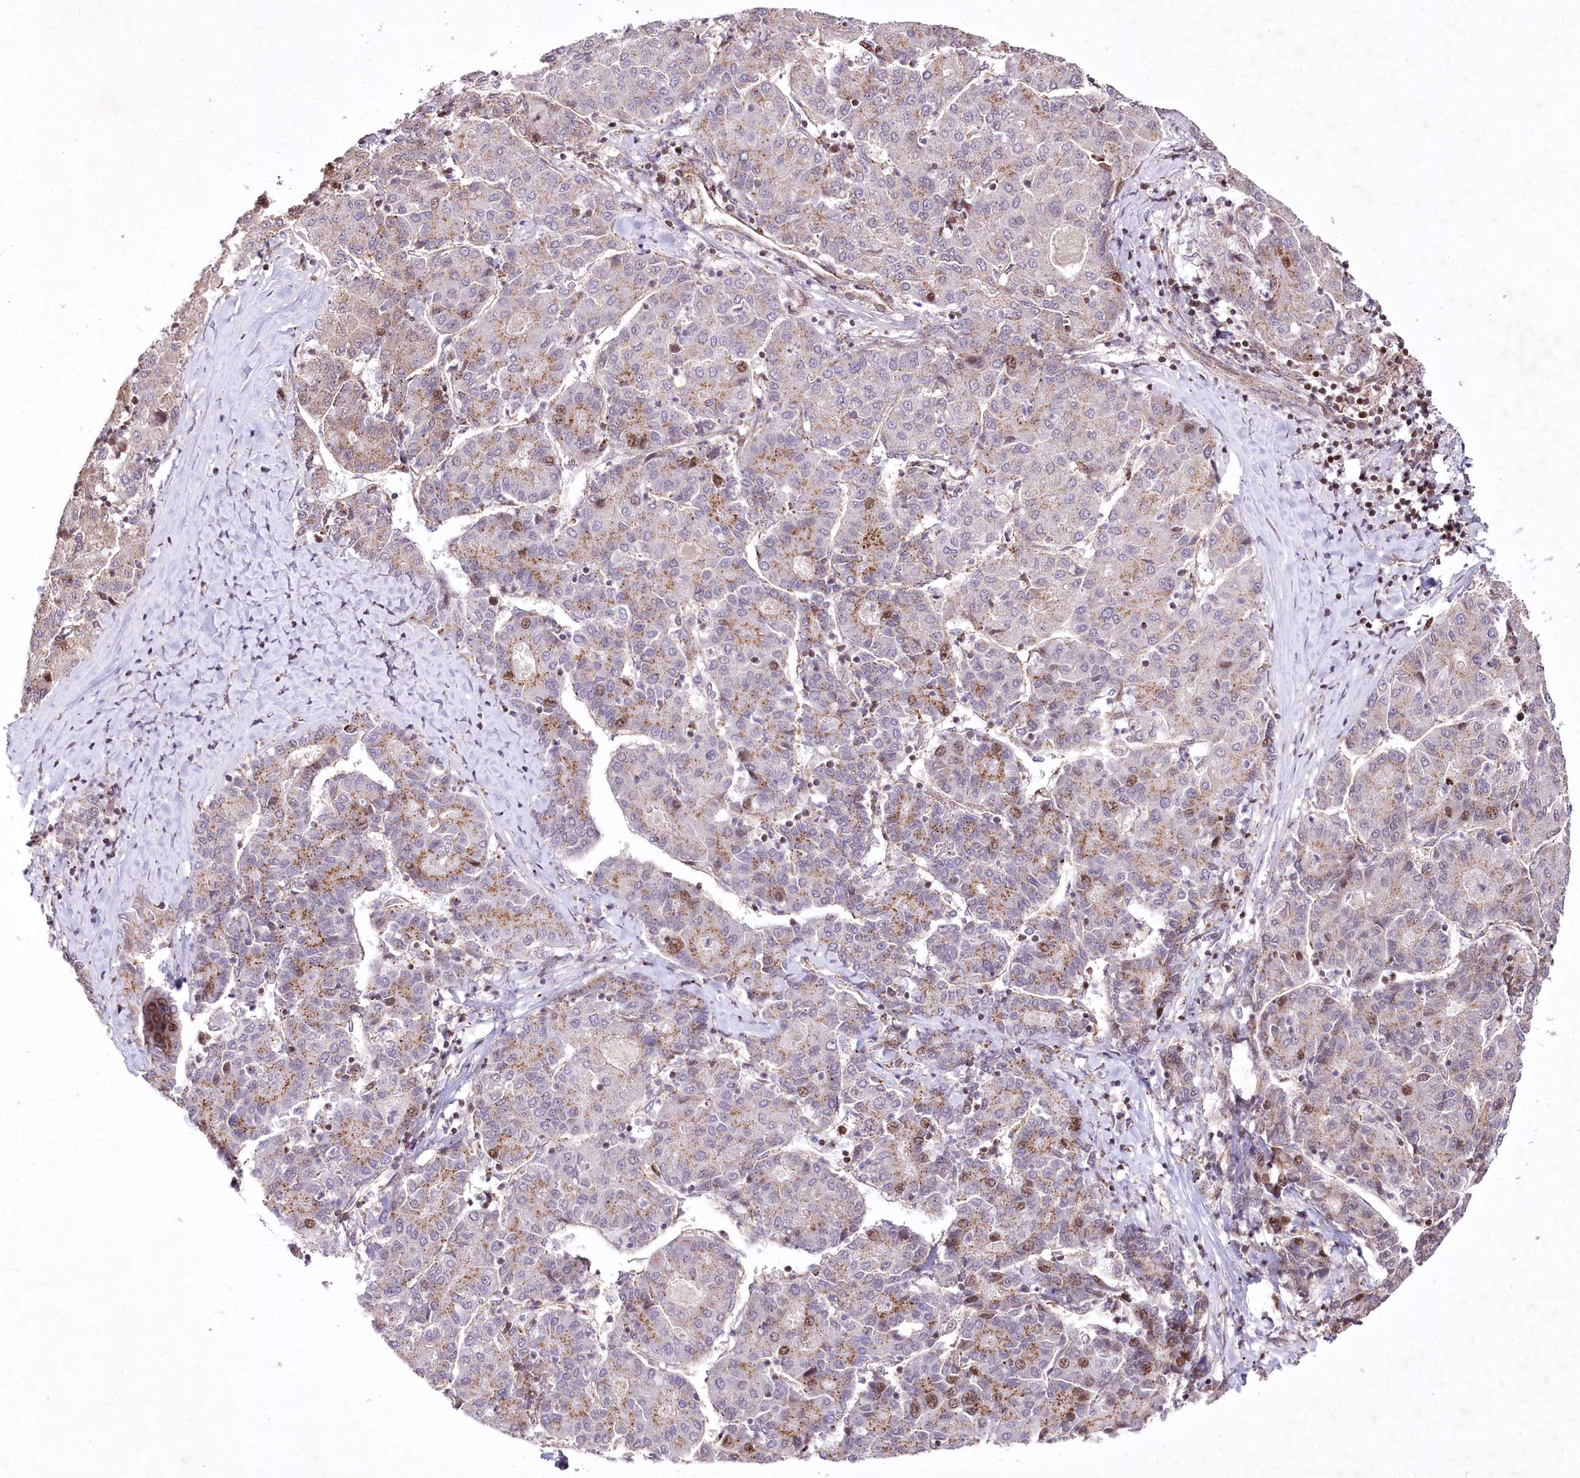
{"staining": {"intensity": "moderate", "quantity": "25%-75%", "location": "cytoplasmic/membranous"}, "tissue": "liver cancer", "cell_type": "Tumor cells", "image_type": "cancer", "snomed": [{"axis": "morphology", "description": "Carcinoma, Hepatocellular, NOS"}, {"axis": "topography", "description": "Liver"}], "caption": "Immunohistochemical staining of human liver cancer demonstrates moderate cytoplasmic/membranous protein staining in about 25%-75% of tumor cells. Using DAB (3,3'-diaminobenzidine) (brown) and hematoxylin (blue) stains, captured at high magnification using brightfield microscopy.", "gene": "ZFYVE27", "patient": {"sex": "male", "age": 65}}